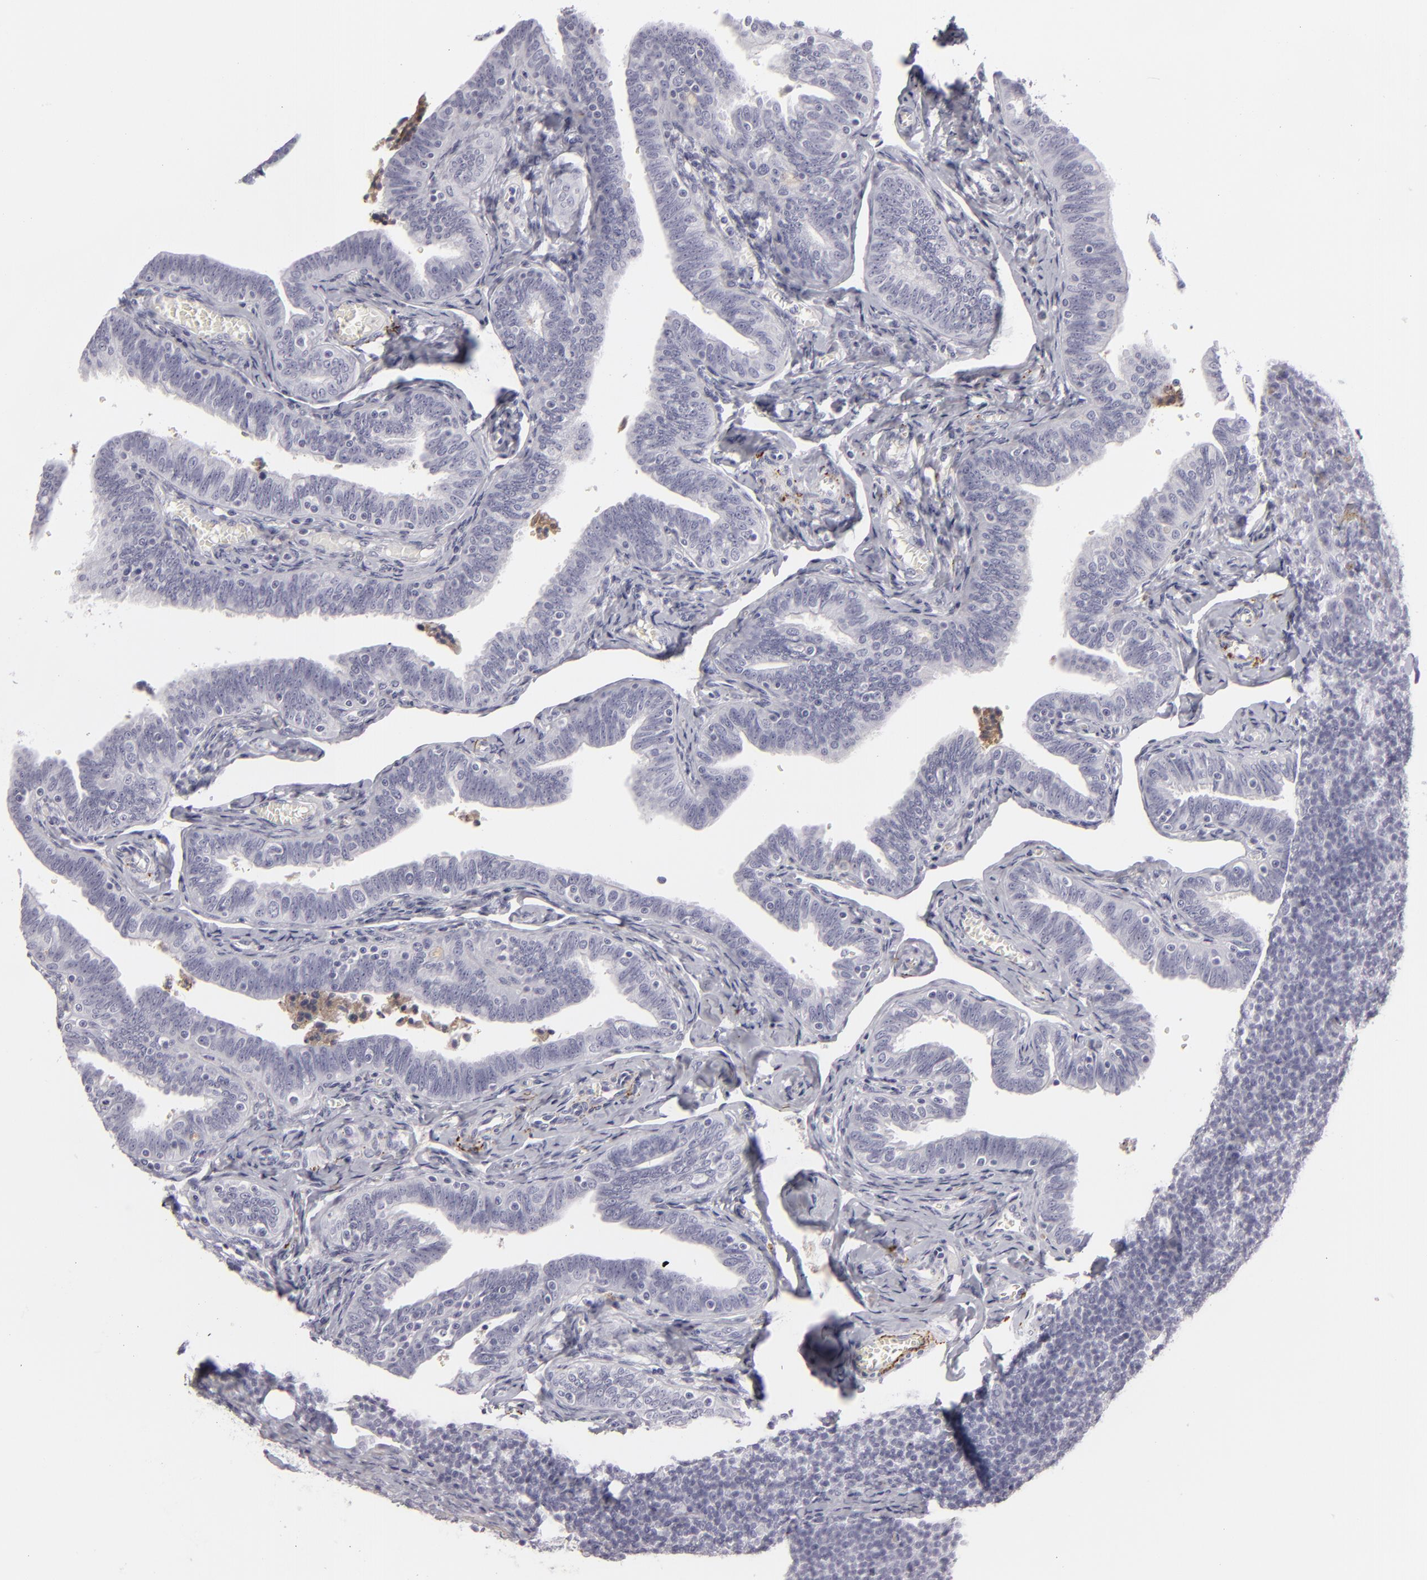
{"staining": {"intensity": "negative", "quantity": "none", "location": "none"}, "tissue": "fallopian tube", "cell_type": "Glandular cells", "image_type": "normal", "snomed": [{"axis": "morphology", "description": "Normal tissue, NOS"}, {"axis": "topography", "description": "Fallopian tube"}, {"axis": "topography", "description": "Ovary"}], "caption": "High power microscopy photomicrograph of an immunohistochemistry photomicrograph of normal fallopian tube, revealing no significant staining in glandular cells.", "gene": "C9", "patient": {"sex": "female", "age": 69}}